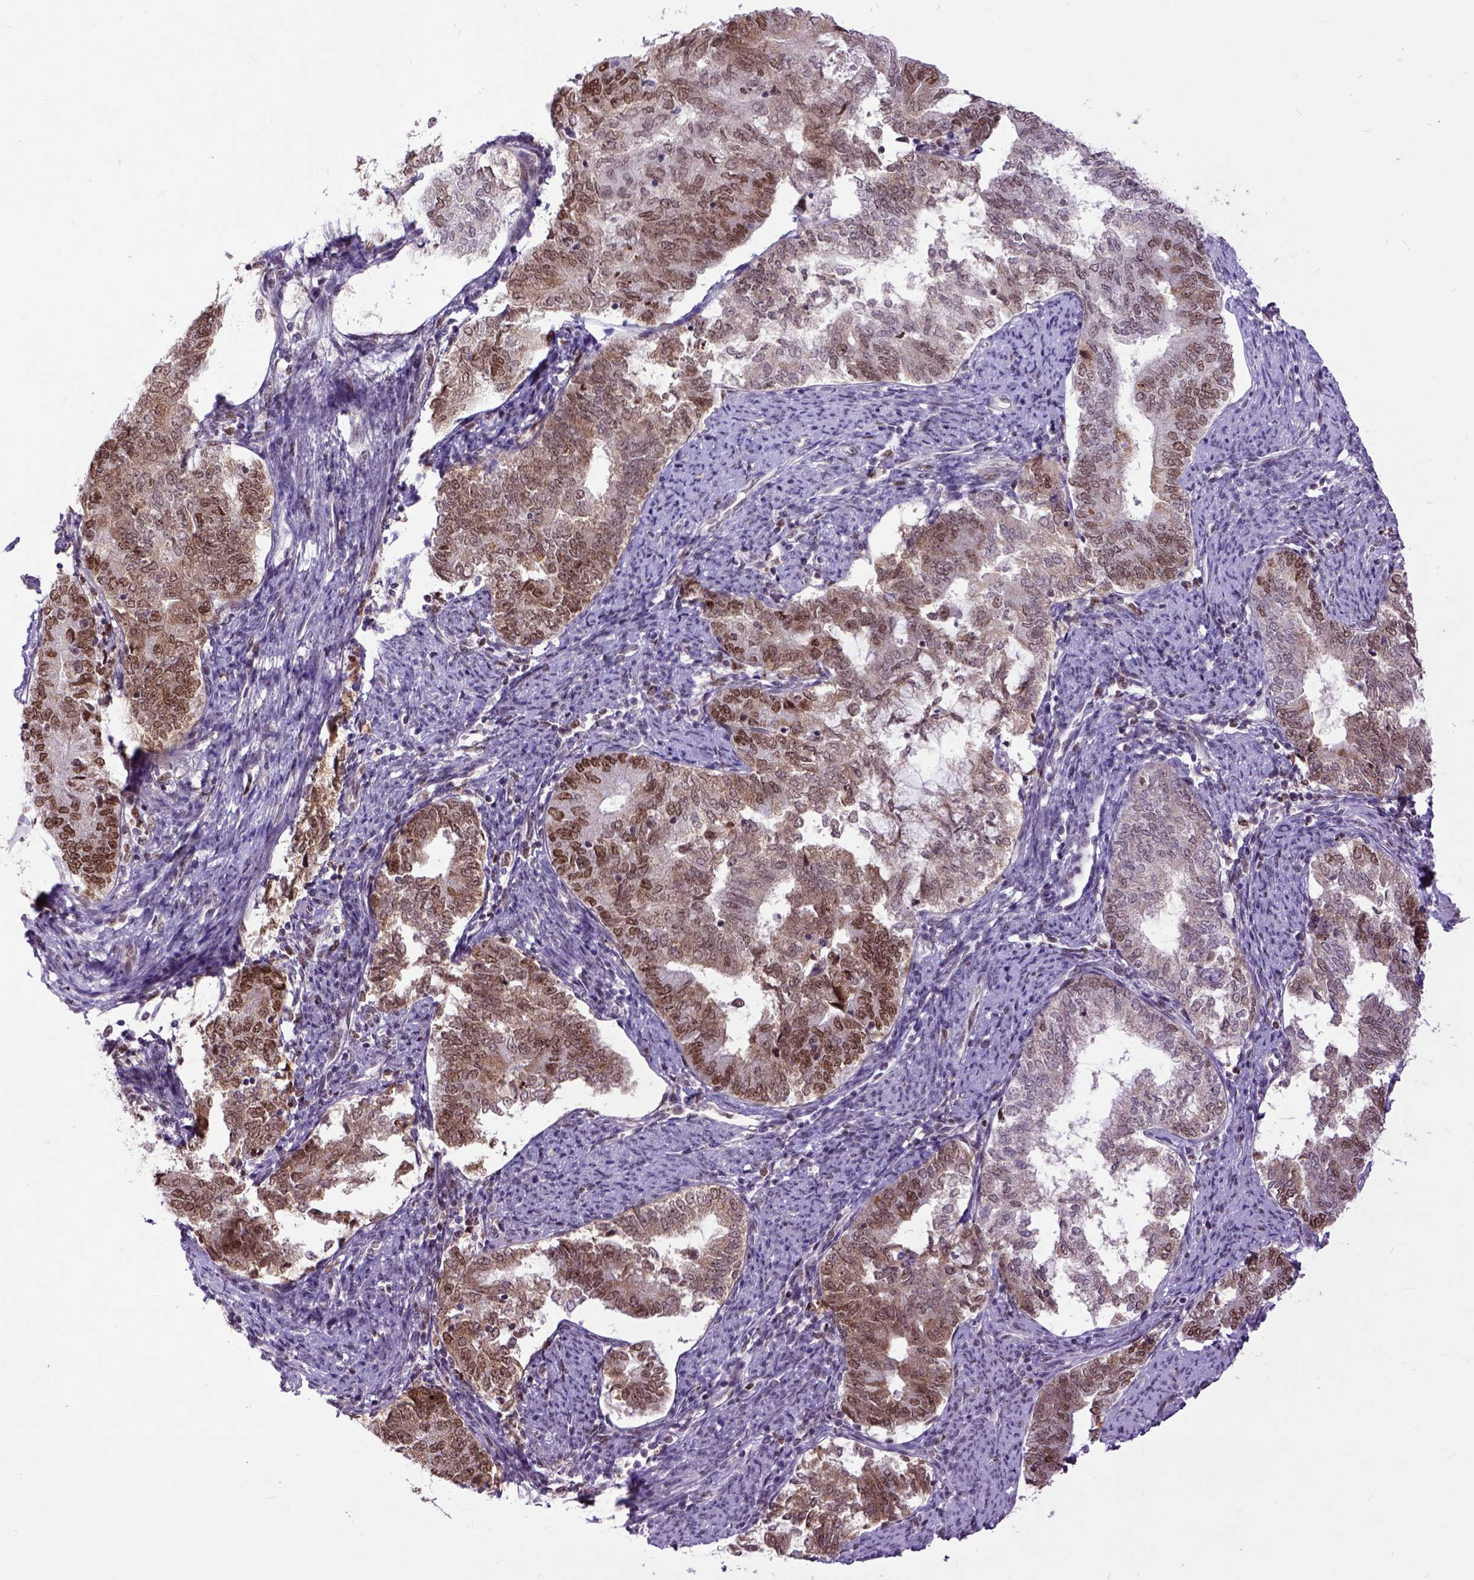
{"staining": {"intensity": "moderate", "quantity": ">75%", "location": "cytoplasmic/membranous,nuclear"}, "tissue": "endometrial cancer", "cell_type": "Tumor cells", "image_type": "cancer", "snomed": [{"axis": "morphology", "description": "Adenocarcinoma, NOS"}, {"axis": "topography", "description": "Endometrium"}], "caption": "Immunohistochemical staining of human endometrial cancer (adenocarcinoma) displays medium levels of moderate cytoplasmic/membranous and nuclear protein expression in about >75% of tumor cells.", "gene": "RCC2", "patient": {"sex": "female", "age": 65}}